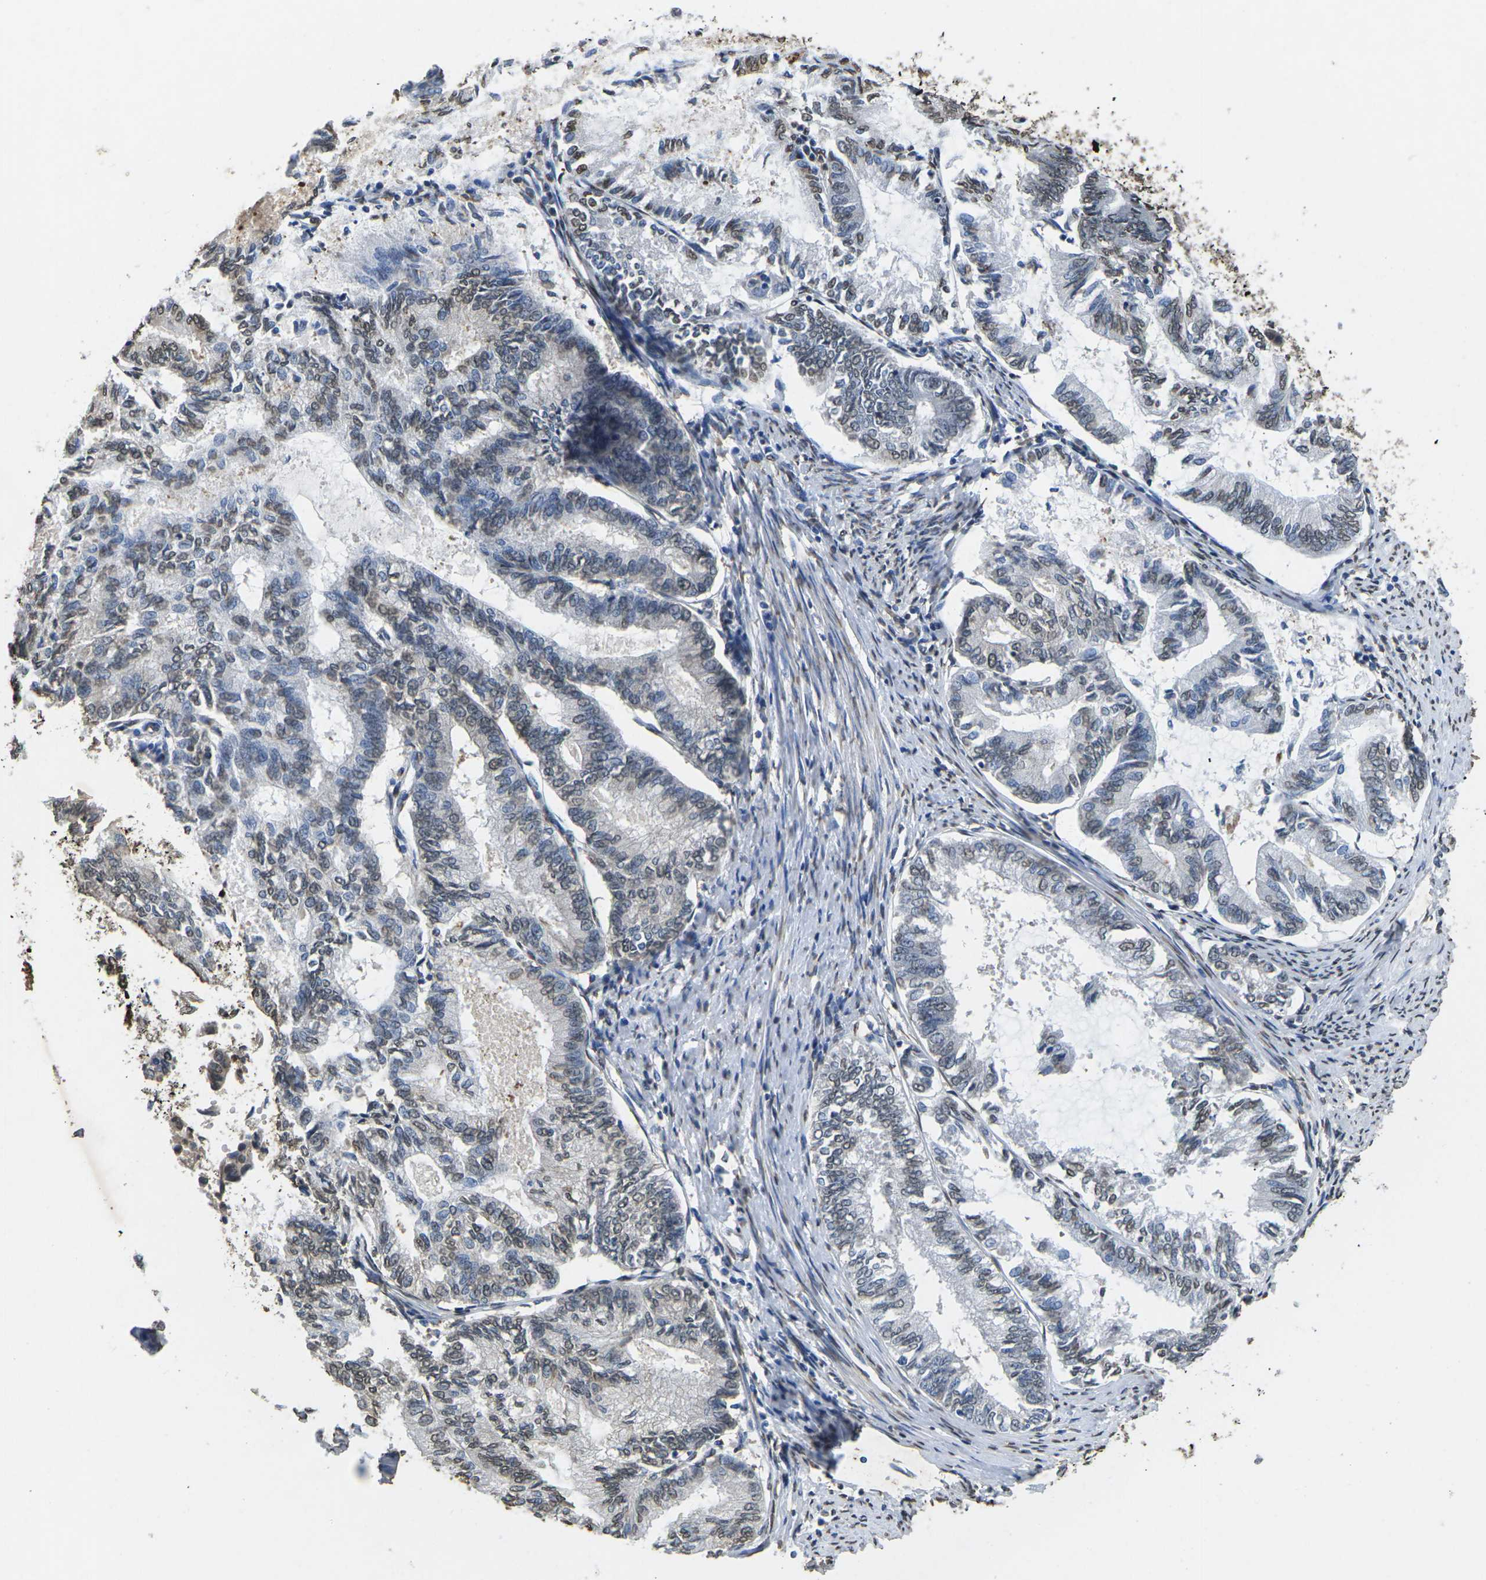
{"staining": {"intensity": "weak", "quantity": "25%-75%", "location": "nuclear"}, "tissue": "endometrial cancer", "cell_type": "Tumor cells", "image_type": "cancer", "snomed": [{"axis": "morphology", "description": "Adenocarcinoma, NOS"}, {"axis": "topography", "description": "Endometrium"}], "caption": "Immunohistochemistry (IHC) micrograph of neoplastic tissue: human adenocarcinoma (endometrial) stained using IHC shows low levels of weak protein expression localized specifically in the nuclear of tumor cells, appearing as a nuclear brown color.", "gene": "SCNN1B", "patient": {"sex": "female", "age": 86}}